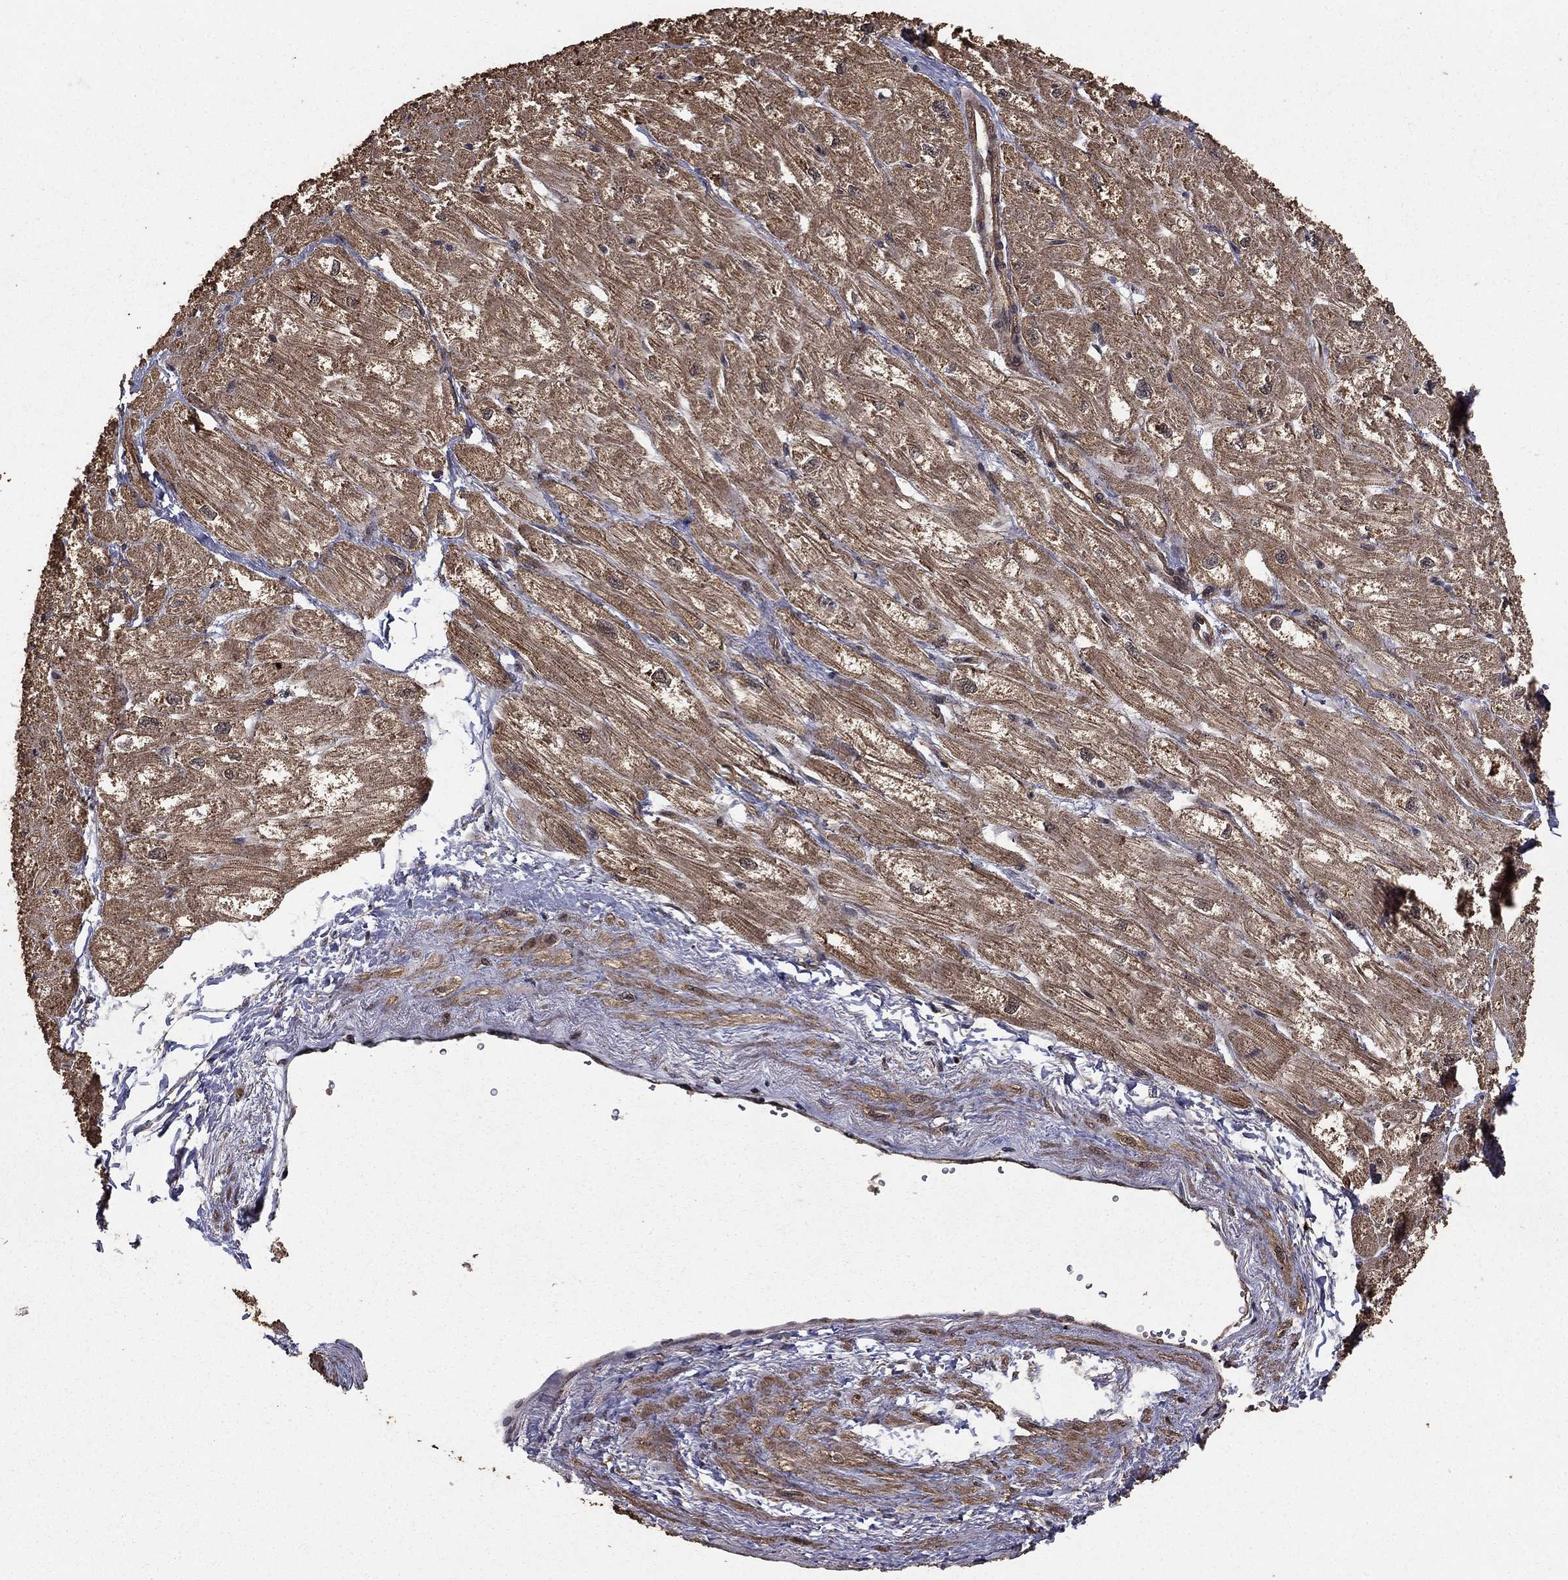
{"staining": {"intensity": "moderate", "quantity": ">75%", "location": "cytoplasmic/membranous"}, "tissue": "heart muscle", "cell_type": "Cardiomyocytes", "image_type": "normal", "snomed": [{"axis": "morphology", "description": "Normal tissue, NOS"}, {"axis": "topography", "description": "Heart"}], "caption": "Brown immunohistochemical staining in benign heart muscle reveals moderate cytoplasmic/membranous positivity in about >75% of cardiomyocytes.", "gene": "PRDM1", "patient": {"sex": "male", "age": 57}}